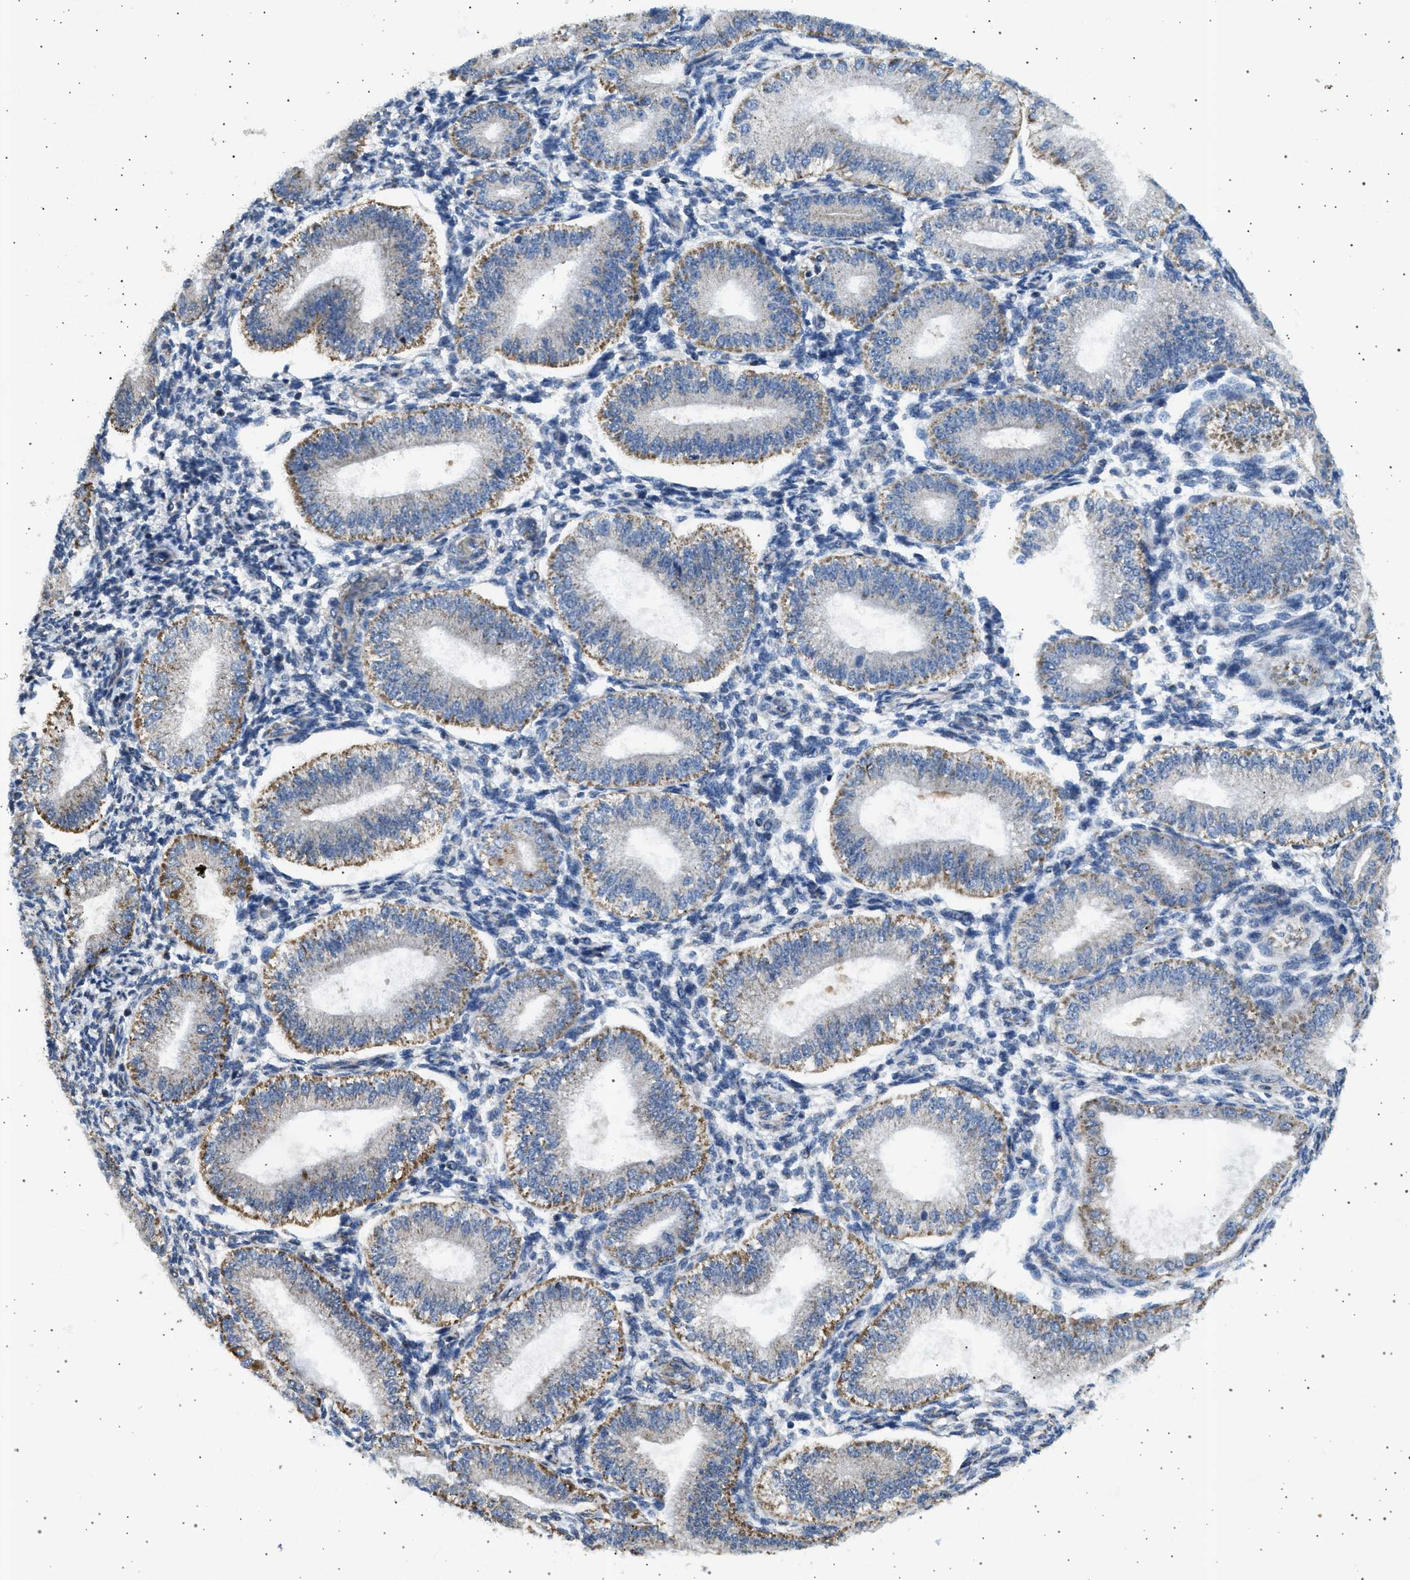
{"staining": {"intensity": "negative", "quantity": "none", "location": "none"}, "tissue": "endometrium", "cell_type": "Cells in endometrial stroma", "image_type": "normal", "snomed": [{"axis": "morphology", "description": "Normal tissue, NOS"}, {"axis": "topography", "description": "Endometrium"}], "caption": "DAB immunohistochemical staining of benign human endometrium reveals no significant expression in cells in endometrial stroma. Brightfield microscopy of immunohistochemistry (IHC) stained with DAB (3,3'-diaminobenzidine) (brown) and hematoxylin (blue), captured at high magnification.", "gene": "KCNA4", "patient": {"sex": "female", "age": 39}}